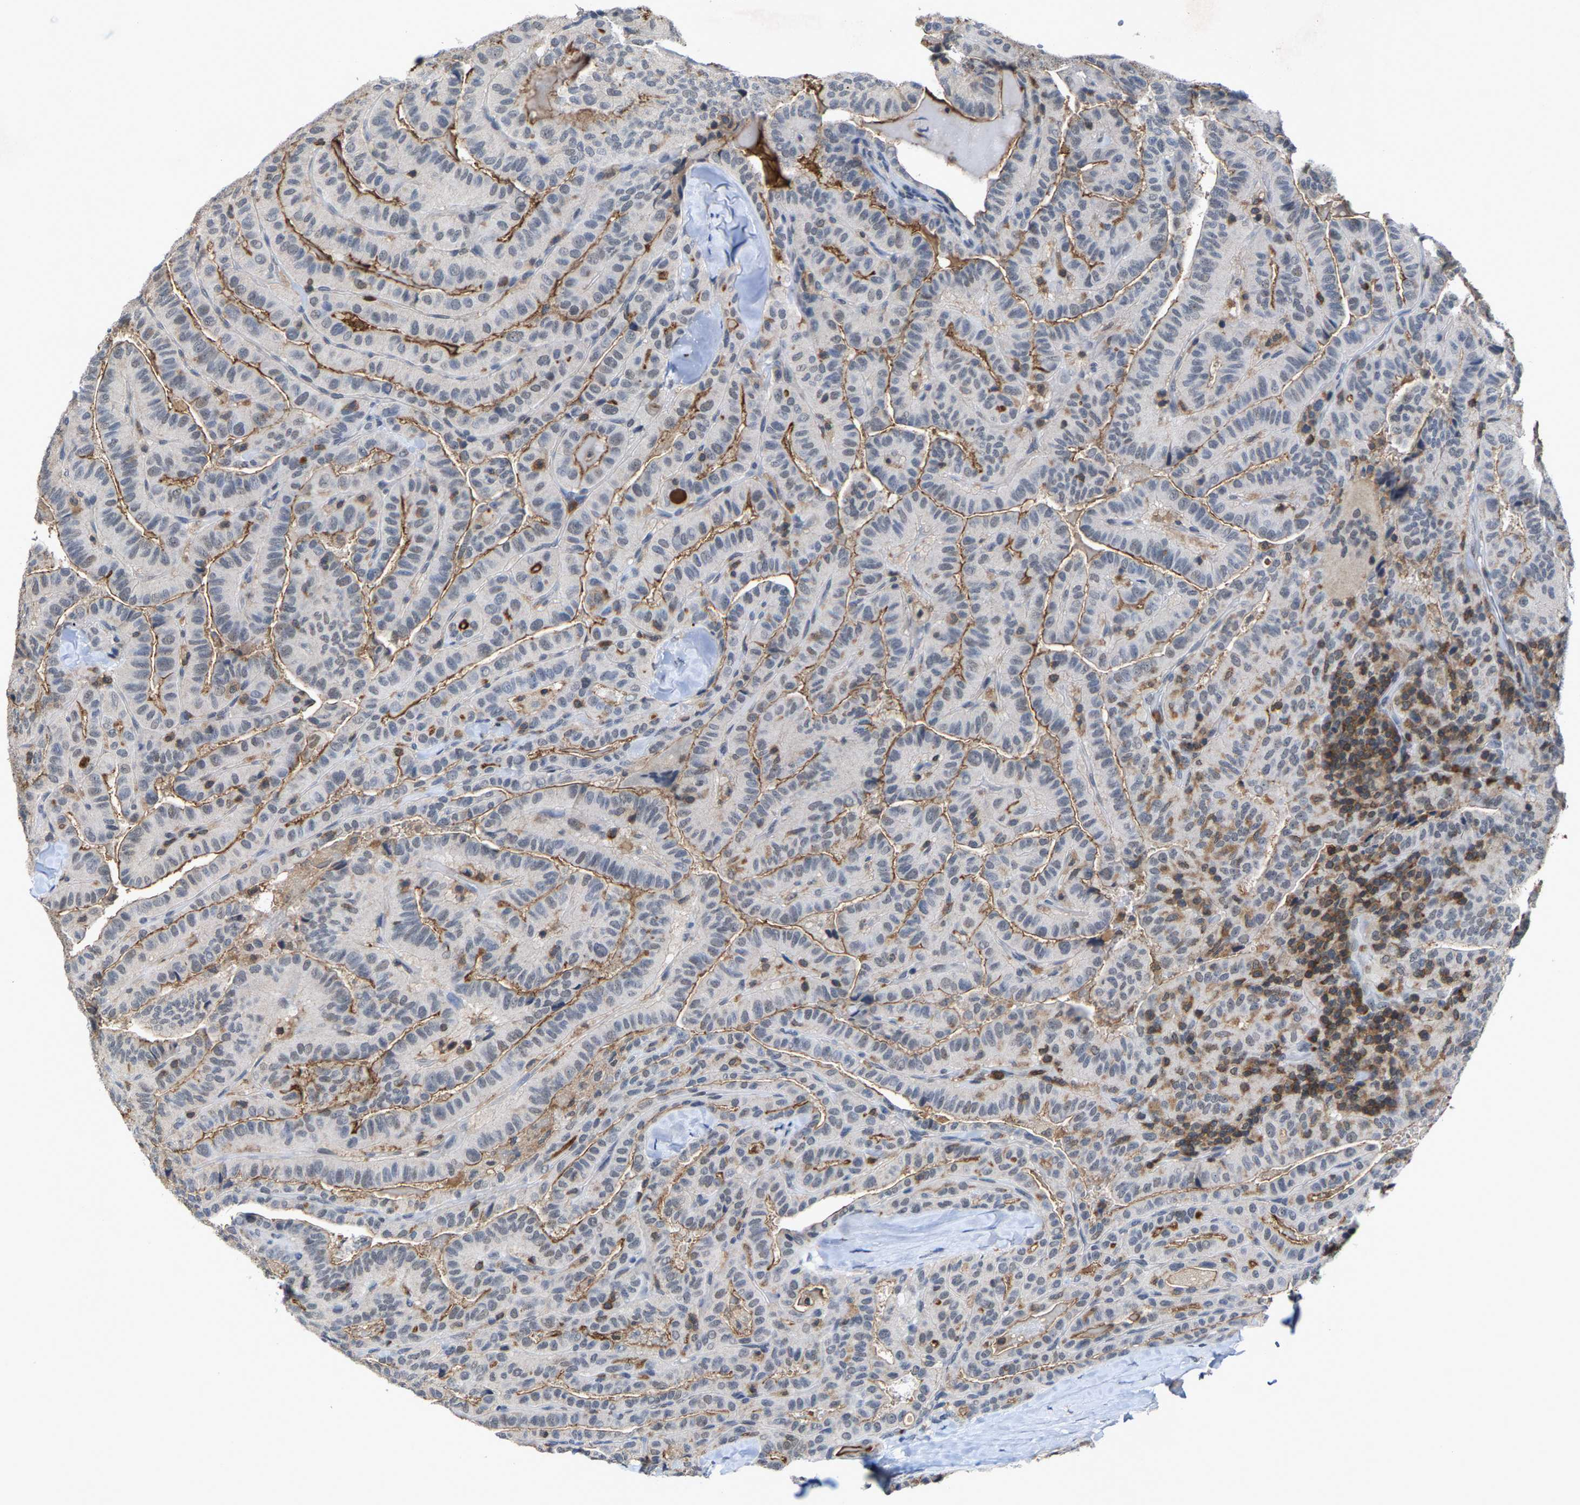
{"staining": {"intensity": "weak", "quantity": "<25%", "location": "cytoplasmic/membranous,nuclear"}, "tissue": "thyroid cancer", "cell_type": "Tumor cells", "image_type": "cancer", "snomed": [{"axis": "morphology", "description": "Papillary adenocarcinoma, NOS"}, {"axis": "topography", "description": "Thyroid gland"}], "caption": "This photomicrograph is of papillary adenocarcinoma (thyroid) stained with IHC to label a protein in brown with the nuclei are counter-stained blue. There is no positivity in tumor cells.", "gene": "FGD3", "patient": {"sex": "male", "age": 77}}